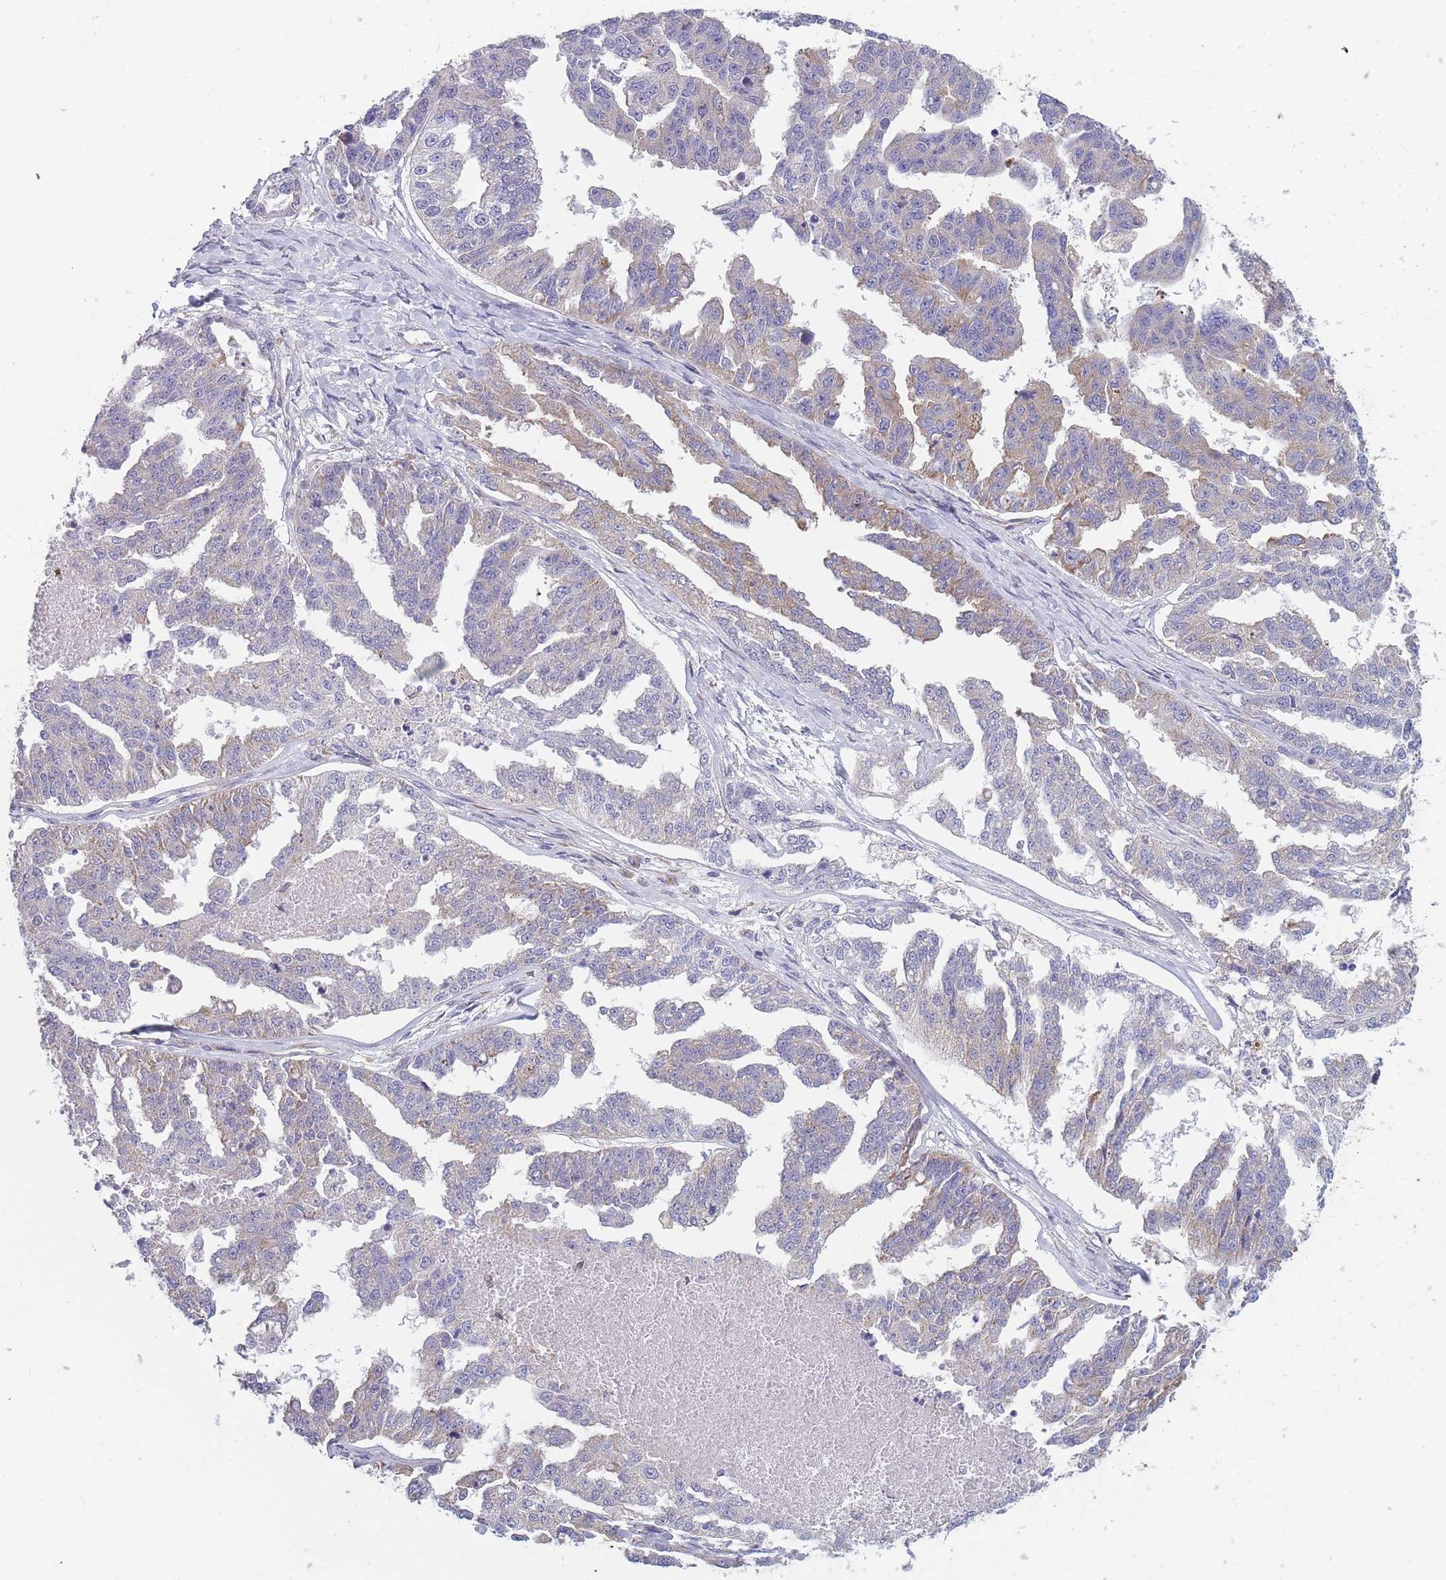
{"staining": {"intensity": "weak", "quantity": "<25%", "location": "cytoplasmic/membranous"}, "tissue": "ovarian cancer", "cell_type": "Tumor cells", "image_type": "cancer", "snomed": [{"axis": "morphology", "description": "Cystadenocarcinoma, serous, NOS"}, {"axis": "topography", "description": "Ovary"}], "caption": "Immunohistochemical staining of ovarian serous cystadenocarcinoma reveals no significant staining in tumor cells. (DAB (3,3'-diaminobenzidine) immunohistochemistry (IHC) visualized using brightfield microscopy, high magnification).", "gene": "NDUFAF6", "patient": {"sex": "female", "age": 58}}